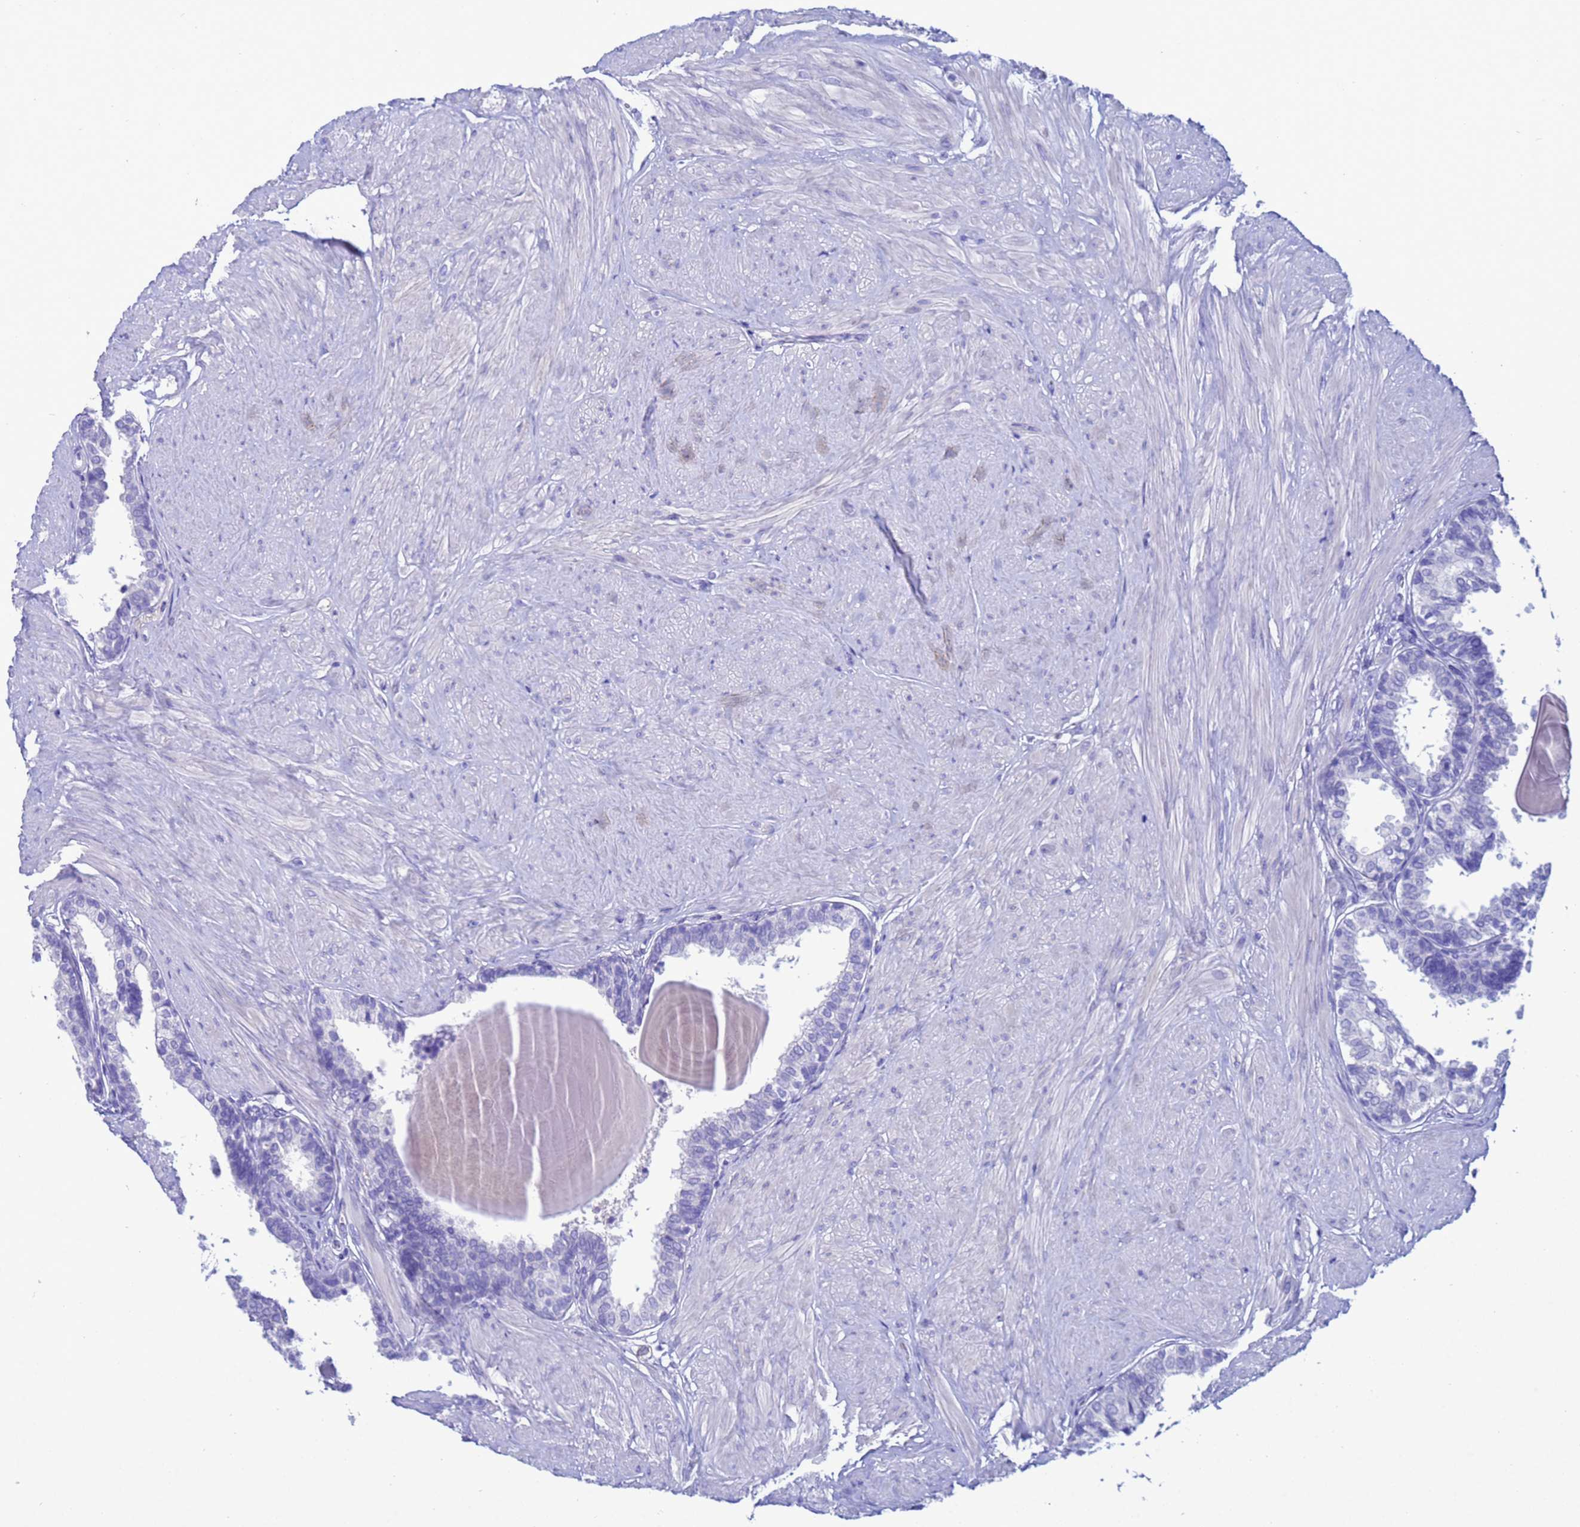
{"staining": {"intensity": "negative", "quantity": "none", "location": "none"}, "tissue": "prostate", "cell_type": "Glandular cells", "image_type": "normal", "snomed": [{"axis": "morphology", "description": "Normal tissue, NOS"}, {"axis": "topography", "description": "Prostate"}], "caption": "IHC photomicrograph of unremarkable human prostate stained for a protein (brown), which shows no expression in glandular cells. (DAB IHC visualized using brightfield microscopy, high magnification).", "gene": "AKR1C2", "patient": {"sex": "male", "age": 48}}